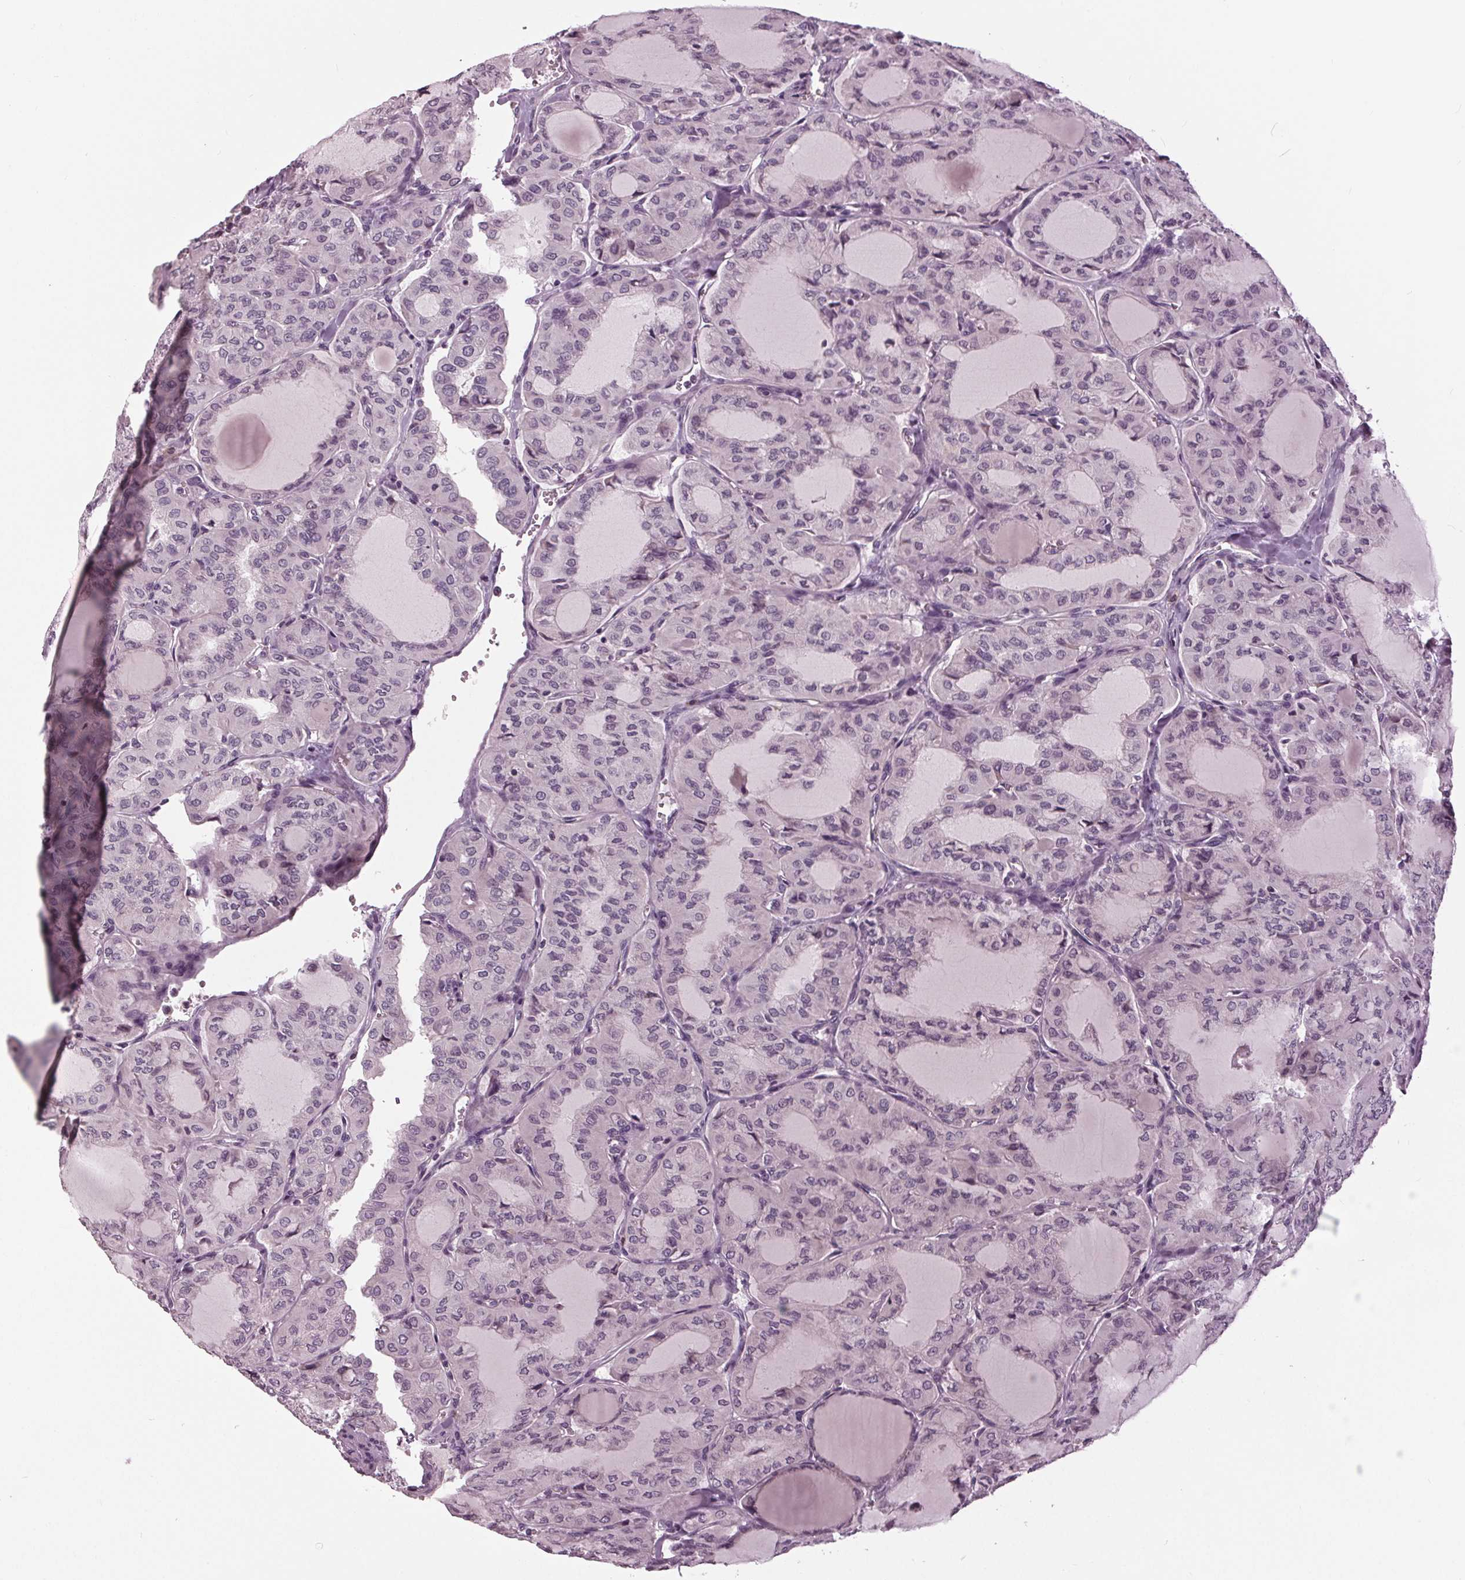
{"staining": {"intensity": "negative", "quantity": "none", "location": "none"}, "tissue": "thyroid cancer", "cell_type": "Tumor cells", "image_type": "cancer", "snomed": [{"axis": "morphology", "description": "Papillary adenocarcinoma, NOS"}, {"axis": "topography", "description": "Thyroid gland"}], "caption": "Immunohistochemical staining of thyroid cancer (papillary adenocarcinoma) demonstrates no significant staining in tumor cells. (DAB (3,3'-diaminobenzidine) immunohistochemistry (IHC), high magnification).", "gene": "SIGLEC6", "patient": {"sex": "male", "age": 20}}